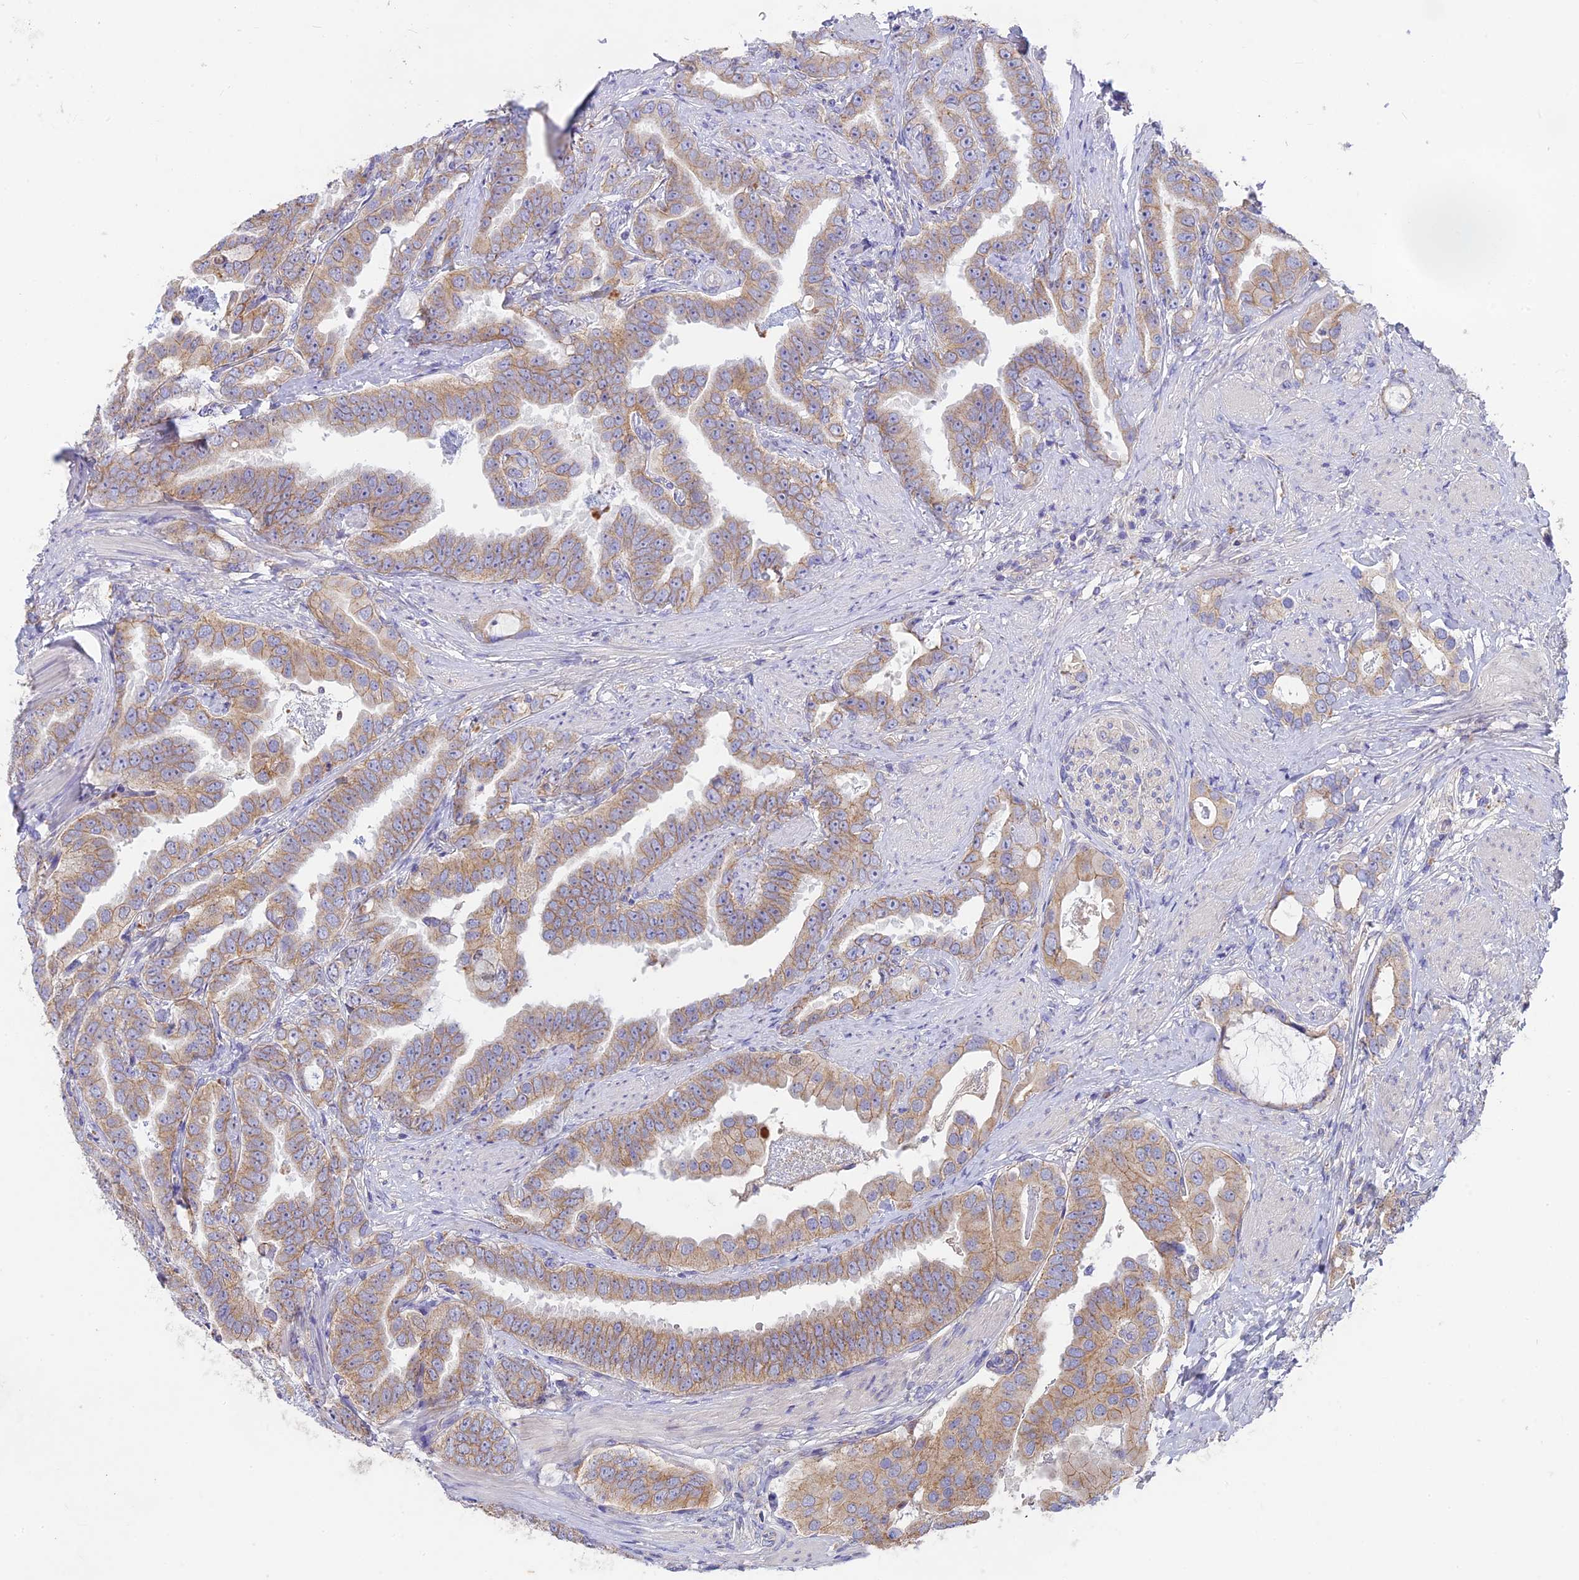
{"staining": {"intensity": "moderate", "quantity": ">75%", "location": "cytoplasmic/membranous"}, "tissue": "prostate cancer", "cell_type": "Tumor cells", "image_type": "cancer", "snomed": [{"axis": "morphology", "description": "Adenocarcinoma, Low grade"}, {"axis": "topography", "description": "Prostate"}], "caption": "Protein analysis of adenocarcinoma (low-grade) (prostate) tissue reveals moderate cytoplasmic/membranous positivity in approximately >75% of tumor cells. The protein is stained brown, and the nuclei are stained in blue (DAB (3,3'-diaminobenzidine) IHC with brightfield microscopy, high magnification).", "gene": "PZP", "patient": {"sex": "male", "age": 71}}